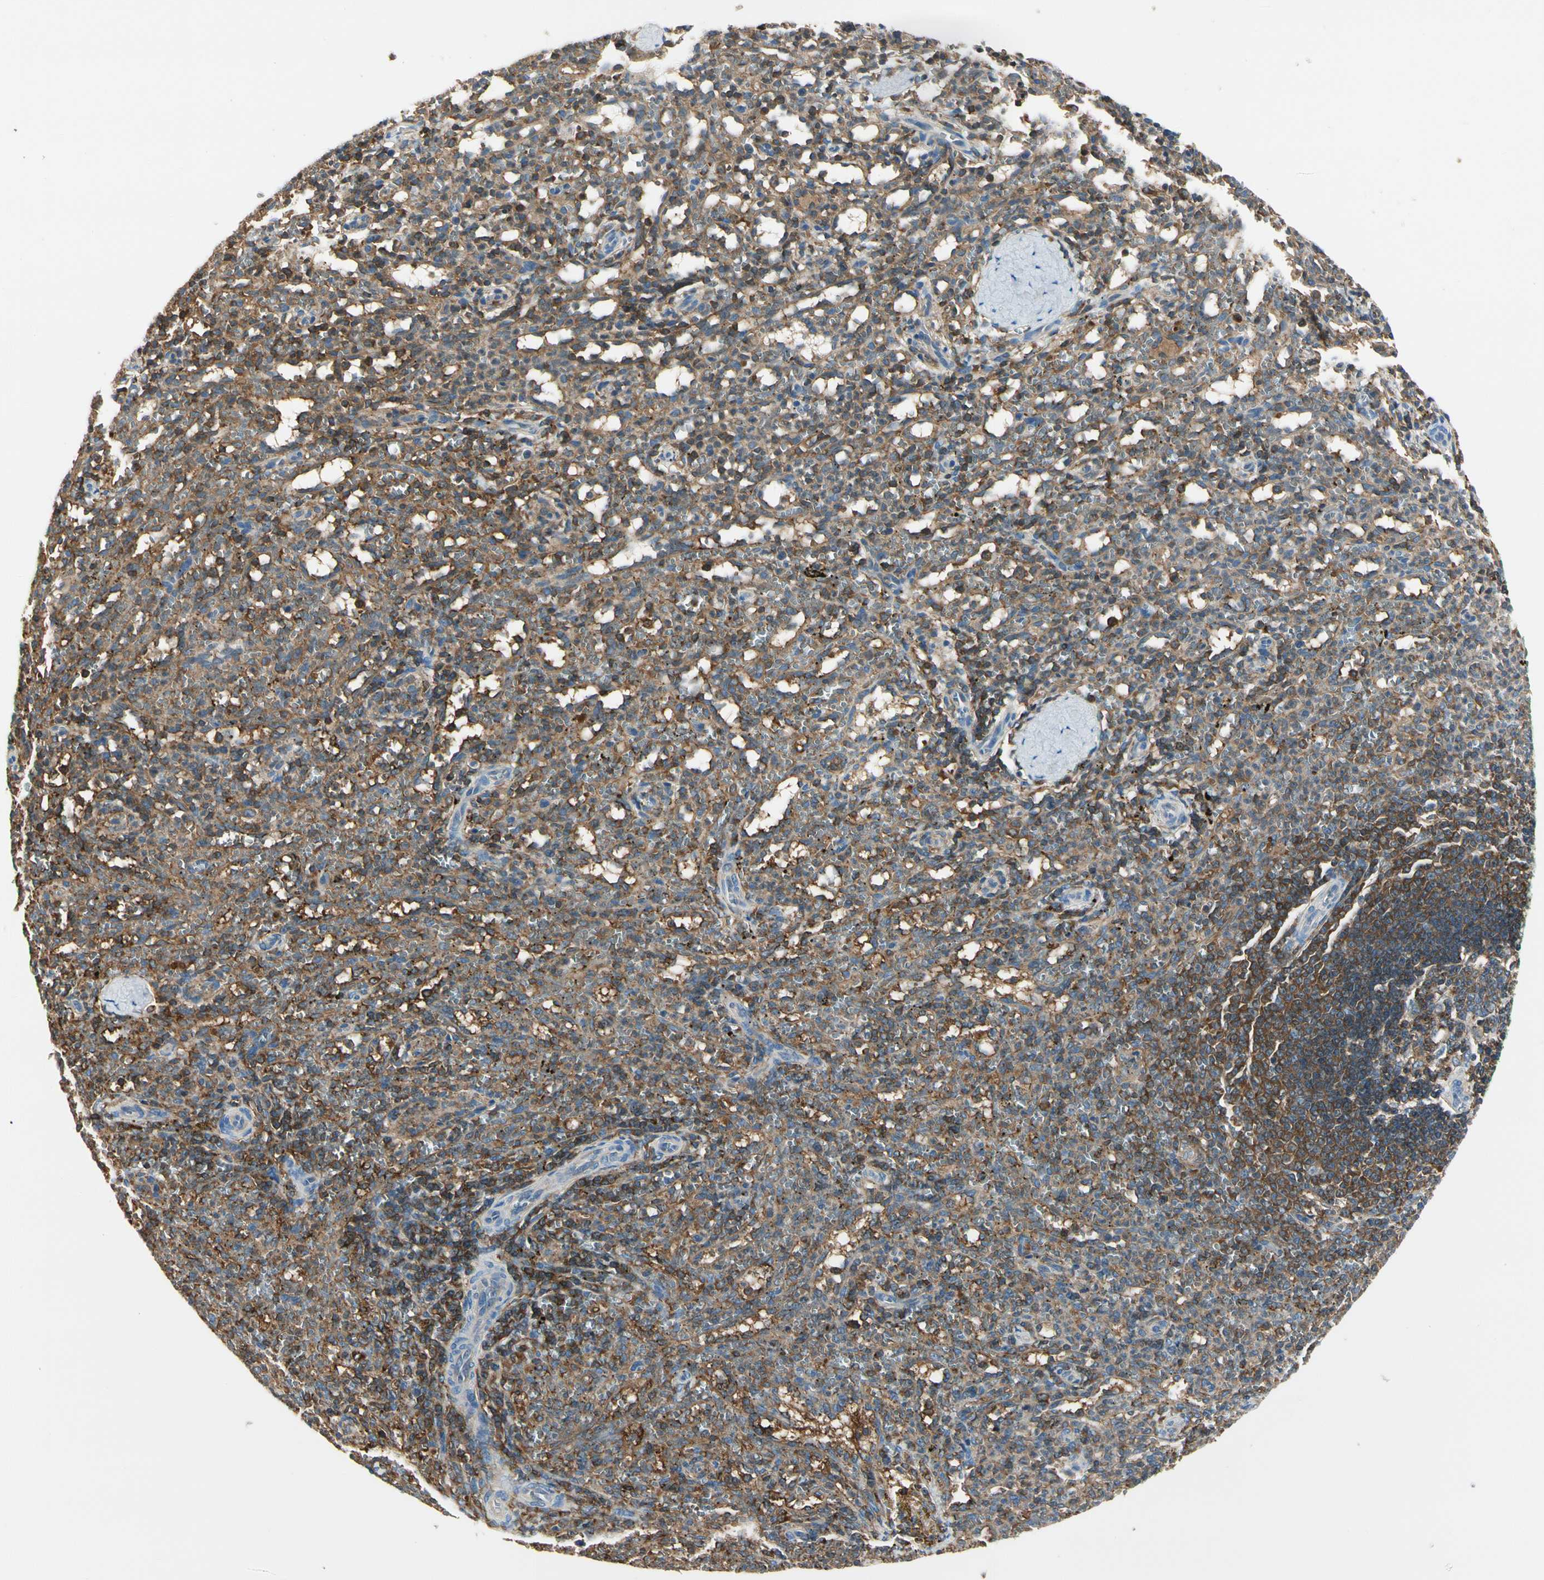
{"staining": {"intensity": "moderate", "quantity": ">75%", "location": "cytoplasmic/membranous"}, "tissue": "spleen", "cell_type": "Cells in red pulp", "image_type": "normal", "snomed": [{"axis": "morphology", "description": "Normal tissue, NOS"}, {"axis": "topography", "description": "Spleen"}], "caption": "An IHC histopathology image of normal tissue is shown. Protein staining in brown shows moderate cytoplasmic/membranous positivity in spleen within cells in red pulp.", "gene": "CAPZA2", "patient": {"sex": "female", "age": 10}}